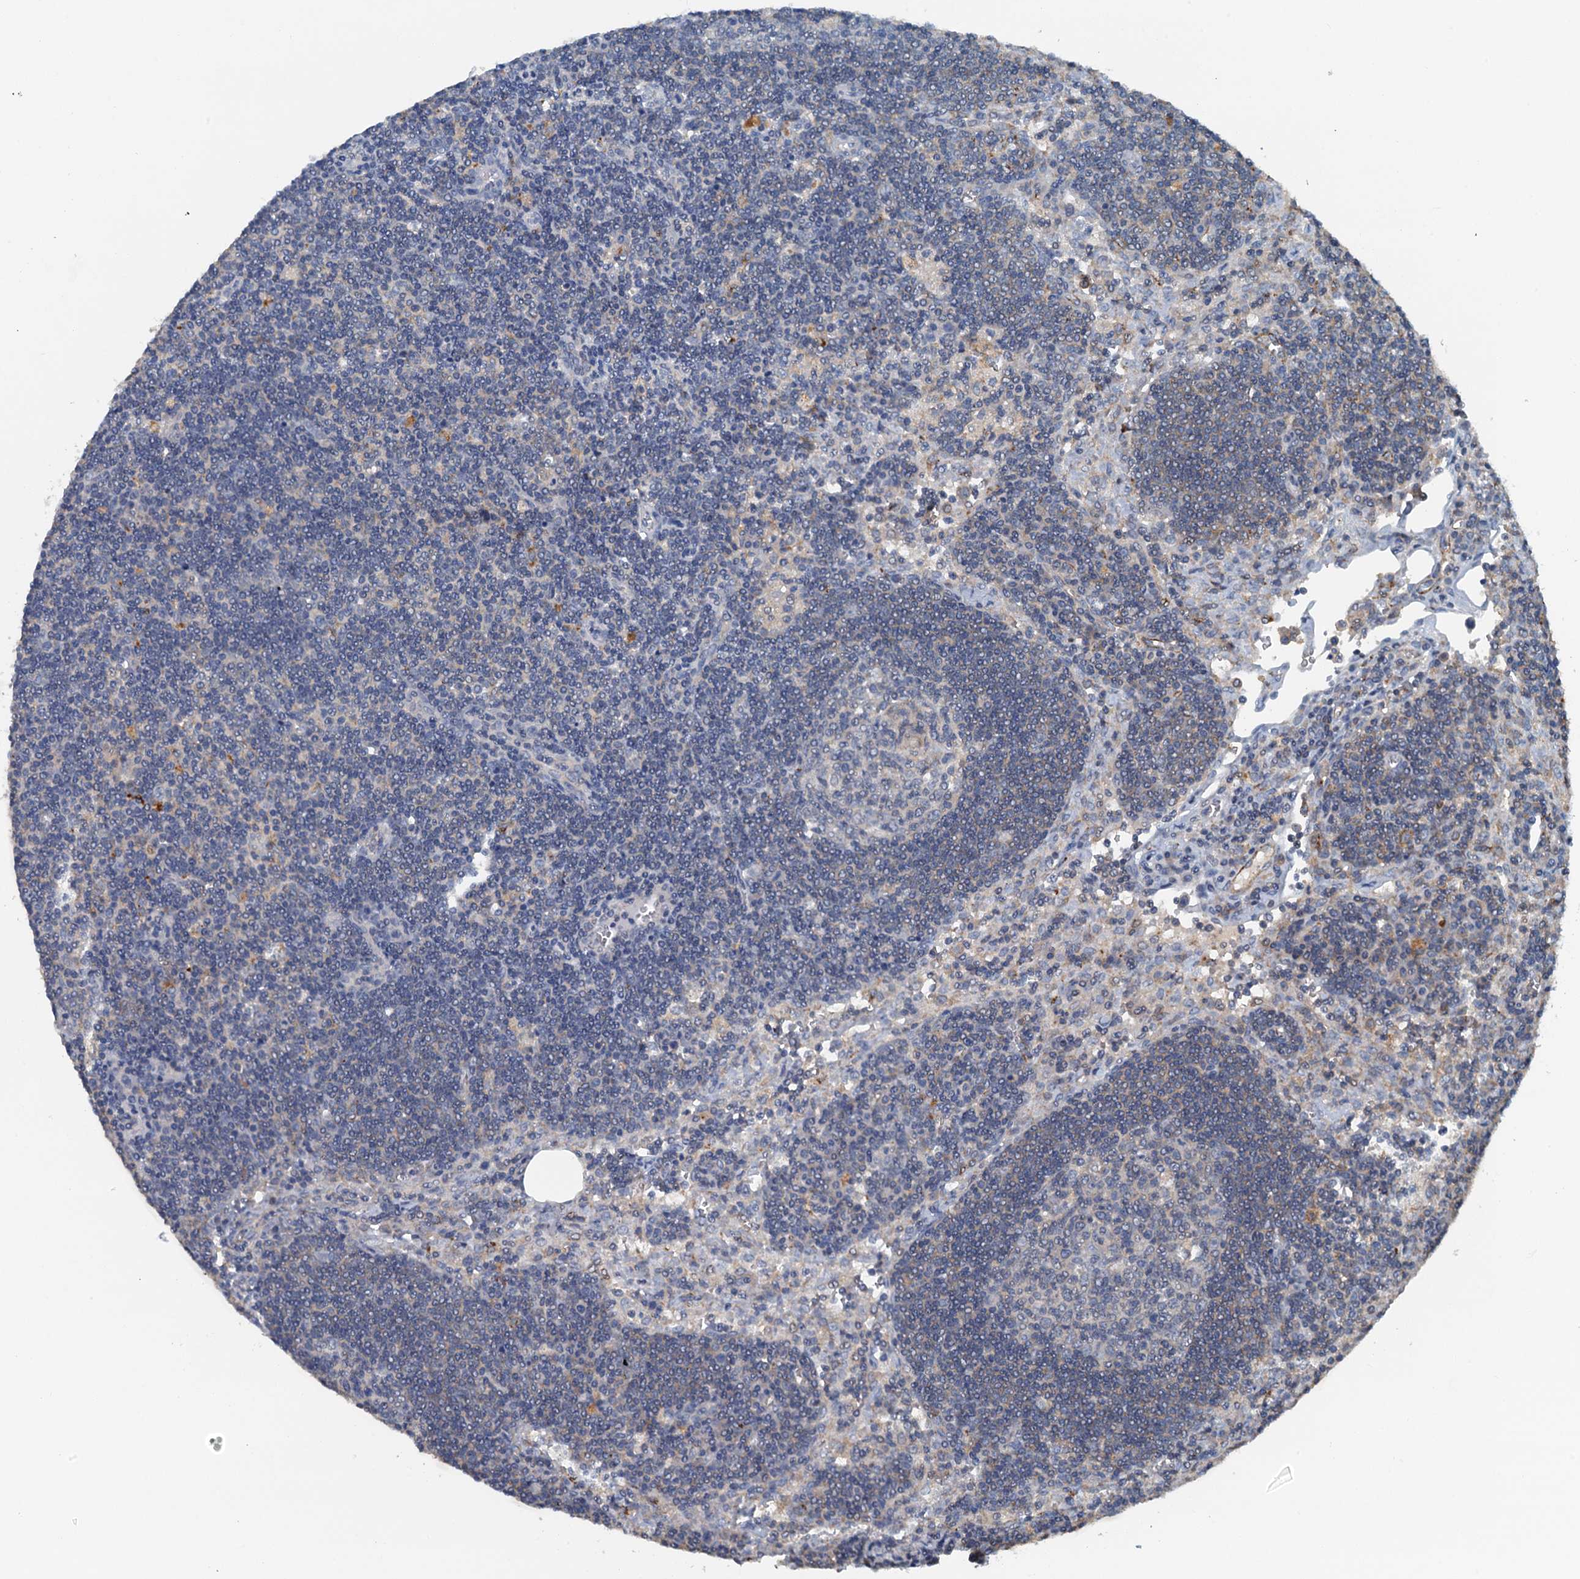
{"staining": {"intensity": "negative", "quantity": "none", "location": "none"}, "tissue": "lymph node", "cell_type": "Germinal center cells", "image_type": "normal", "snomed": [{"axis": "morphology", "description": "Normal tissue, NOS"}, {"axis": "topography", "description": "Lymph node"}], "caption": "An image of human lymph node is negative for staining in germinal center cells. (DAB IHC, high magnification).", "gene": "THAP10", "patient": {"sex": "male", "age": 58}}